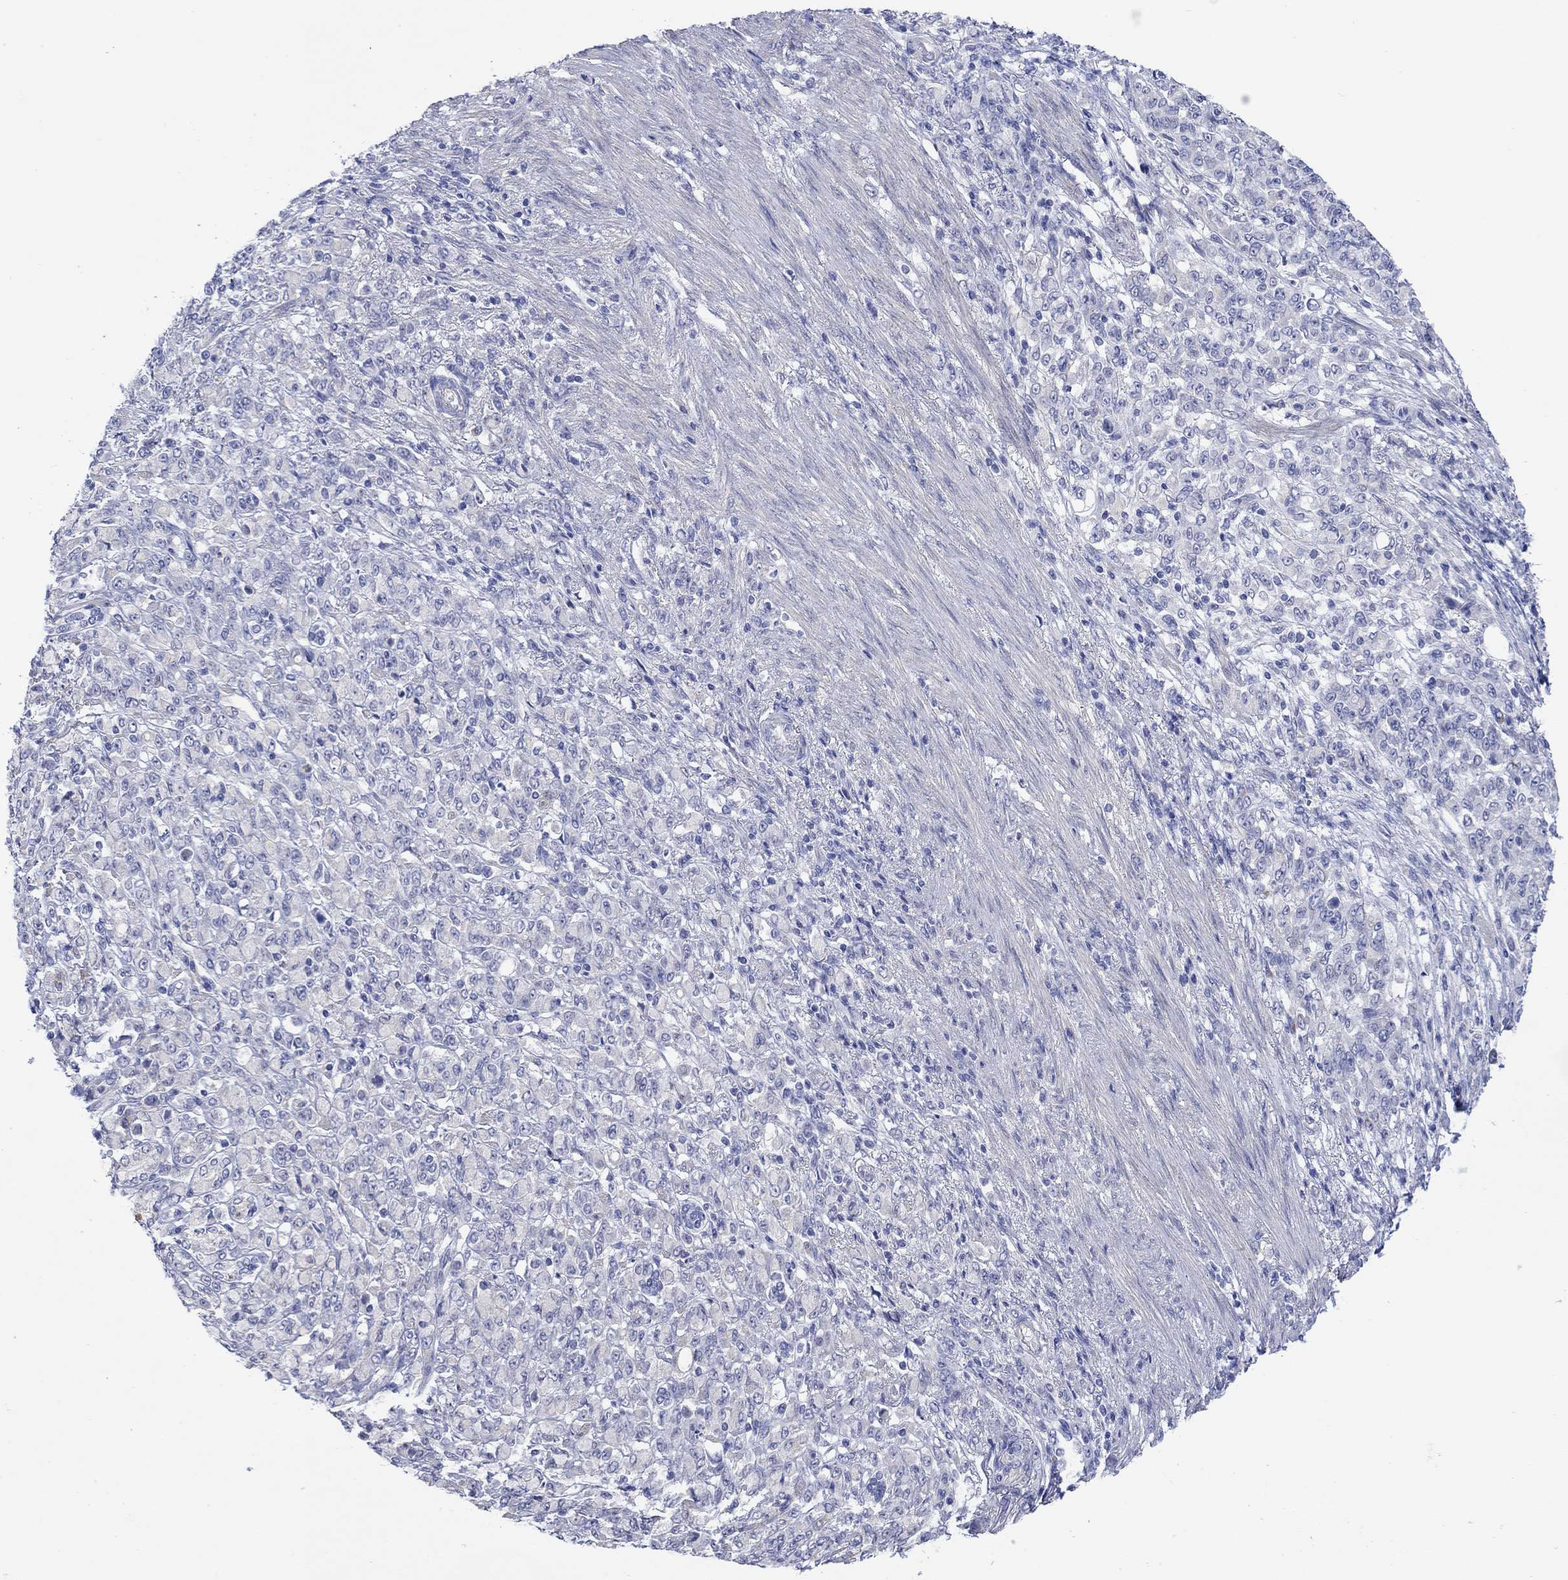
{"staining": {"intensity": "negative", "quantity": "none", "location": "none"}, "tissue": "stomach cancer", "cell_type": "Tumor cells", "image_type": "cancer", "snomed": [{"axis": "morphology", "description": "Normal tissue, NOS"}, {"axis": "morphology", "description": "Adenocarcinoma, NOS"}, {"axis": "topography", "description": "Stomach"}], "caption": "There is no significant staining in tumor cells of adenocarcinoma (stomach).", "gene": "KRT222", "patient": {"sex": "female", "age": 79}}